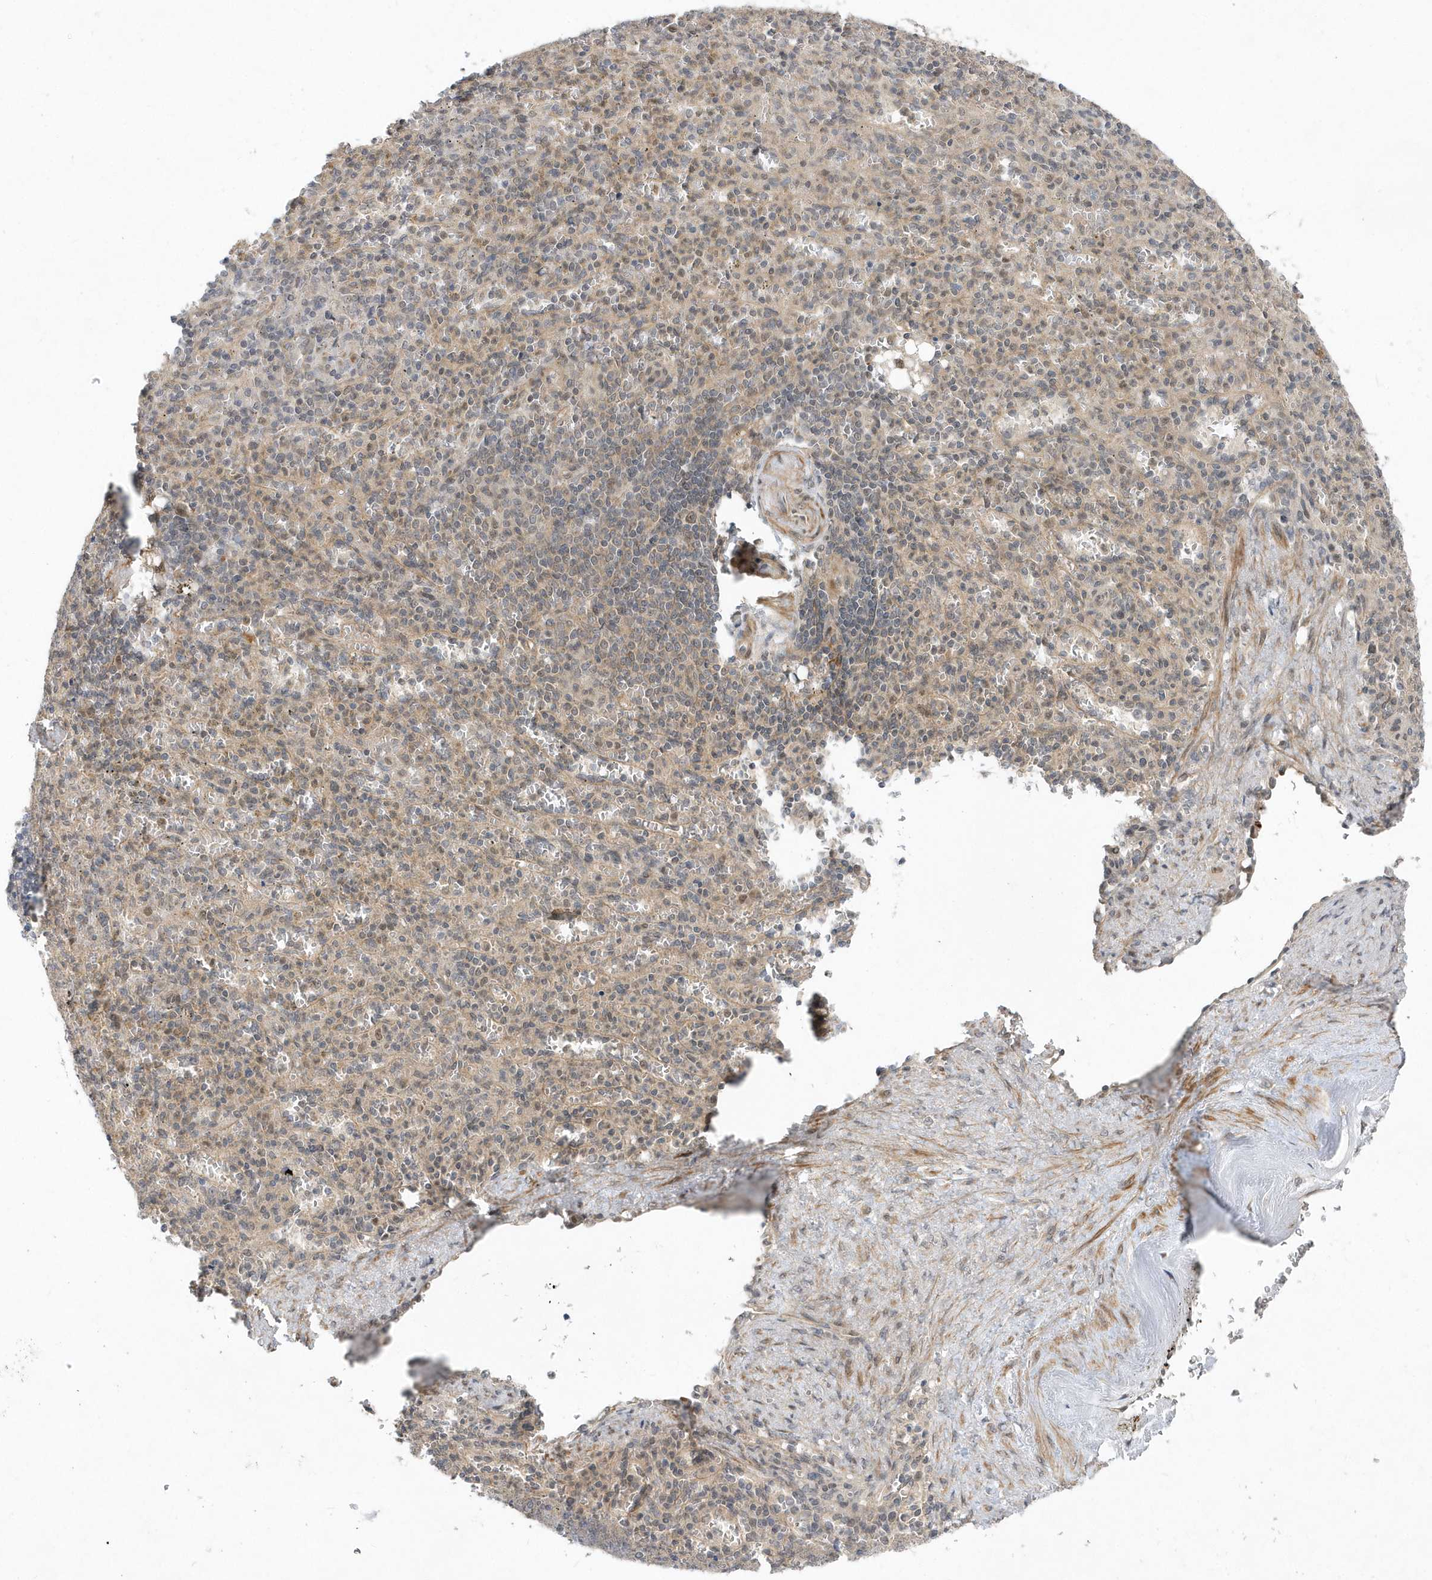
{"staining": {"intensity": "weak", "quantity": "<25%", "location": "cytoplasmic/membranous"}, "tissue": "spleen", "cell_type": "Cells in red pulp", "image_type": "normal", "snomed": [{"axis": "morphology", "description": "Normal tissue, NOS"}, {"axis": "topography", "description": "Spleen"}], "caption": "Cells in red pulp show no significant protein positivity in unremarkable spleen. The staining was performed using DAB to visualize the protein expression in brown, while the nuclei were stained in blue with hematoxylin (Magnification: 20x).", "gene": "MXI1", "patient": {"sex": "female", "age": 74}}